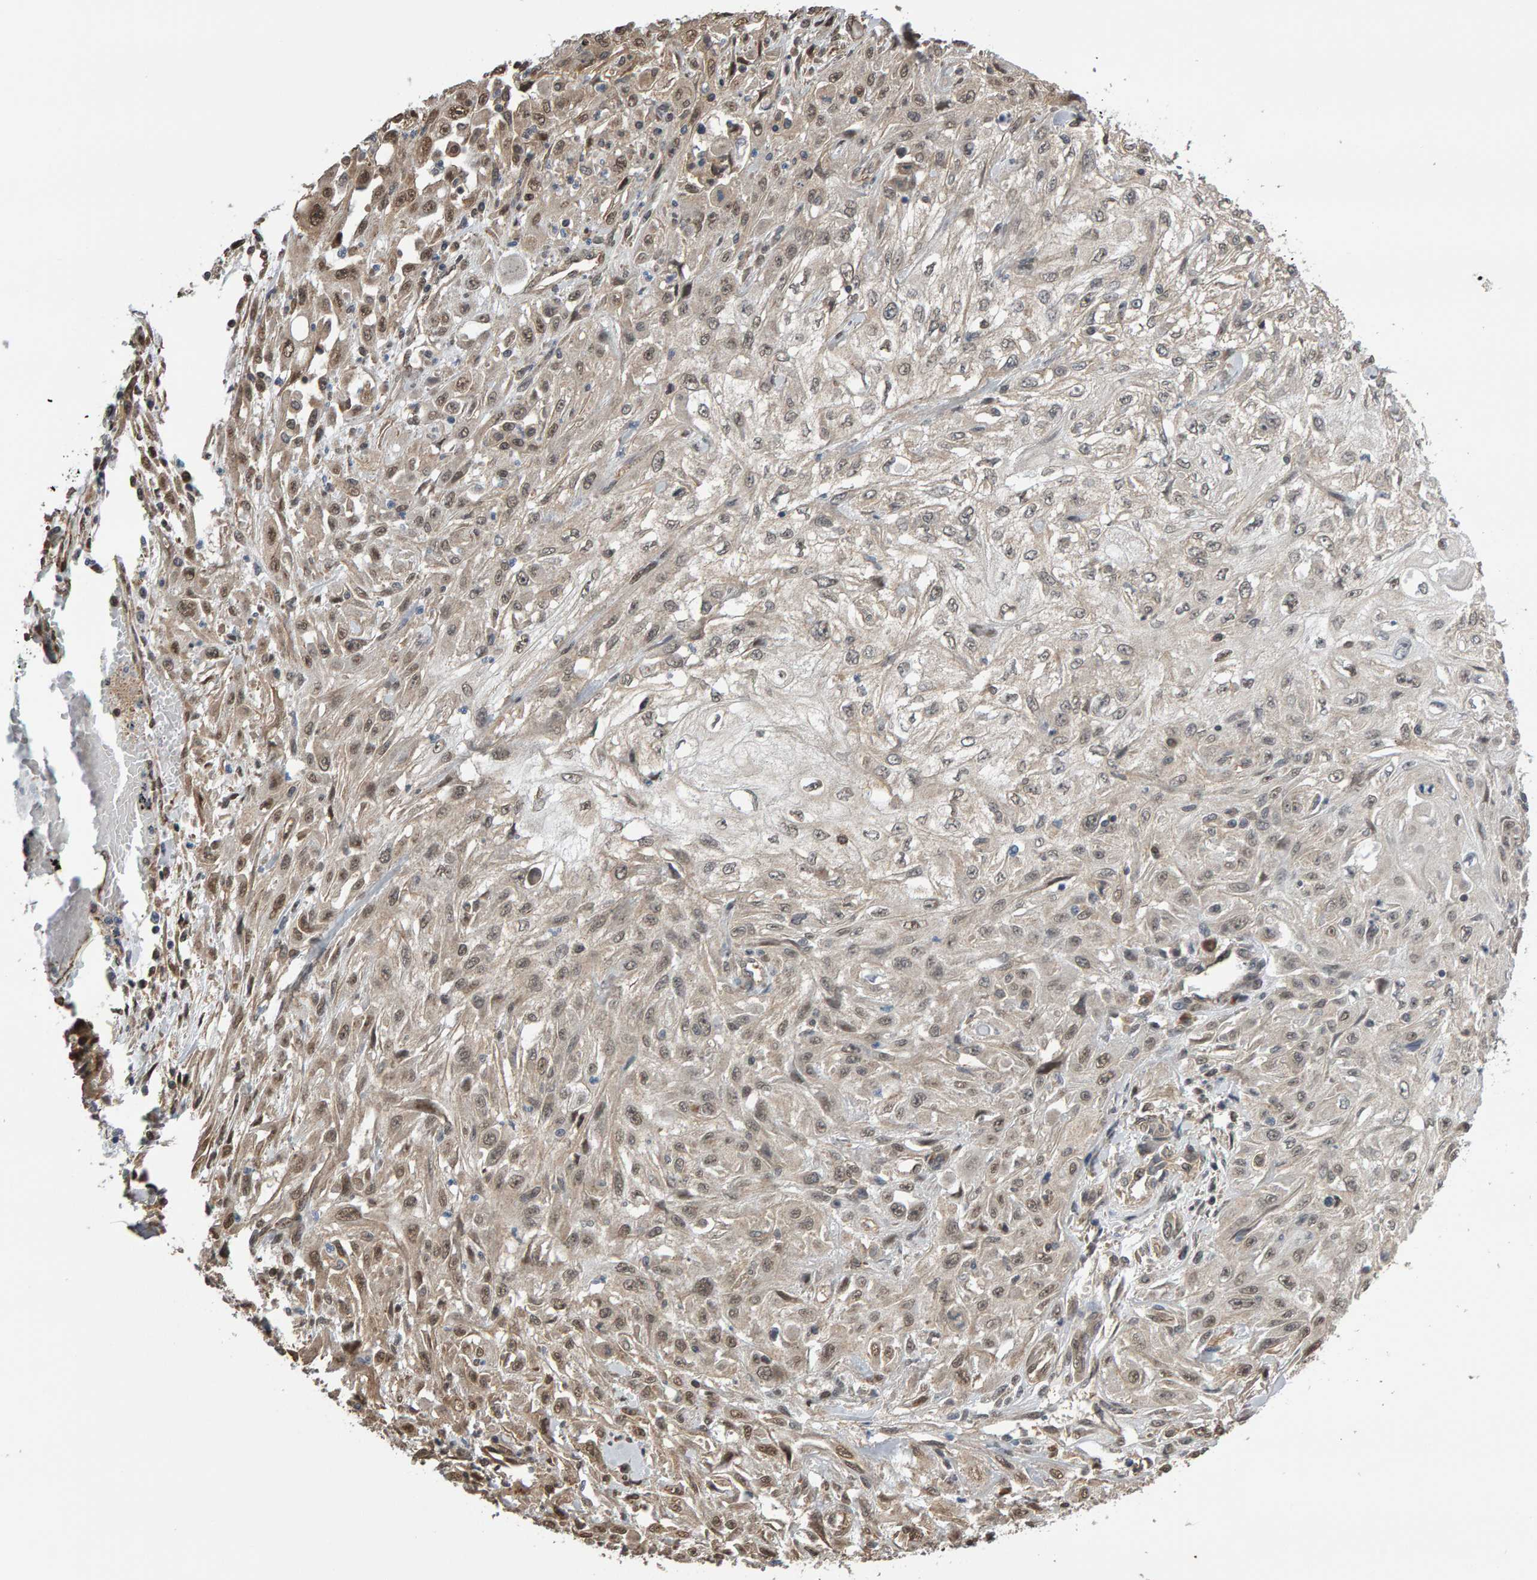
{"staining": {"intensity": "weak", "quantity": ">75%", "location": "cytoplasmic/membranous,nuclear"}, "tissue": "skin cancer", "cell_type": "Tumor cells", "image_type": "cancer", "snomed": [{"axis": "morphology", "description": "Squamous cell carcinoma, NOS"}, {"axis": "morphology", "description": "Squamous cell carcinoma, metastatic, NOS"}, {"axis": "topography", "description": "Skin"}, {"axis": "topography", "description": "Lymph node"}], "caption": "Approximately >75% of tumor cells in metastatic squamous cell carcinoma (skin) display weak cytoplasmic/membranous and nuclear protein positivity as visualized by brown immunohistochemical staining.", "gene": "COASY", "patient": {"sex": "male", "age": 75}}